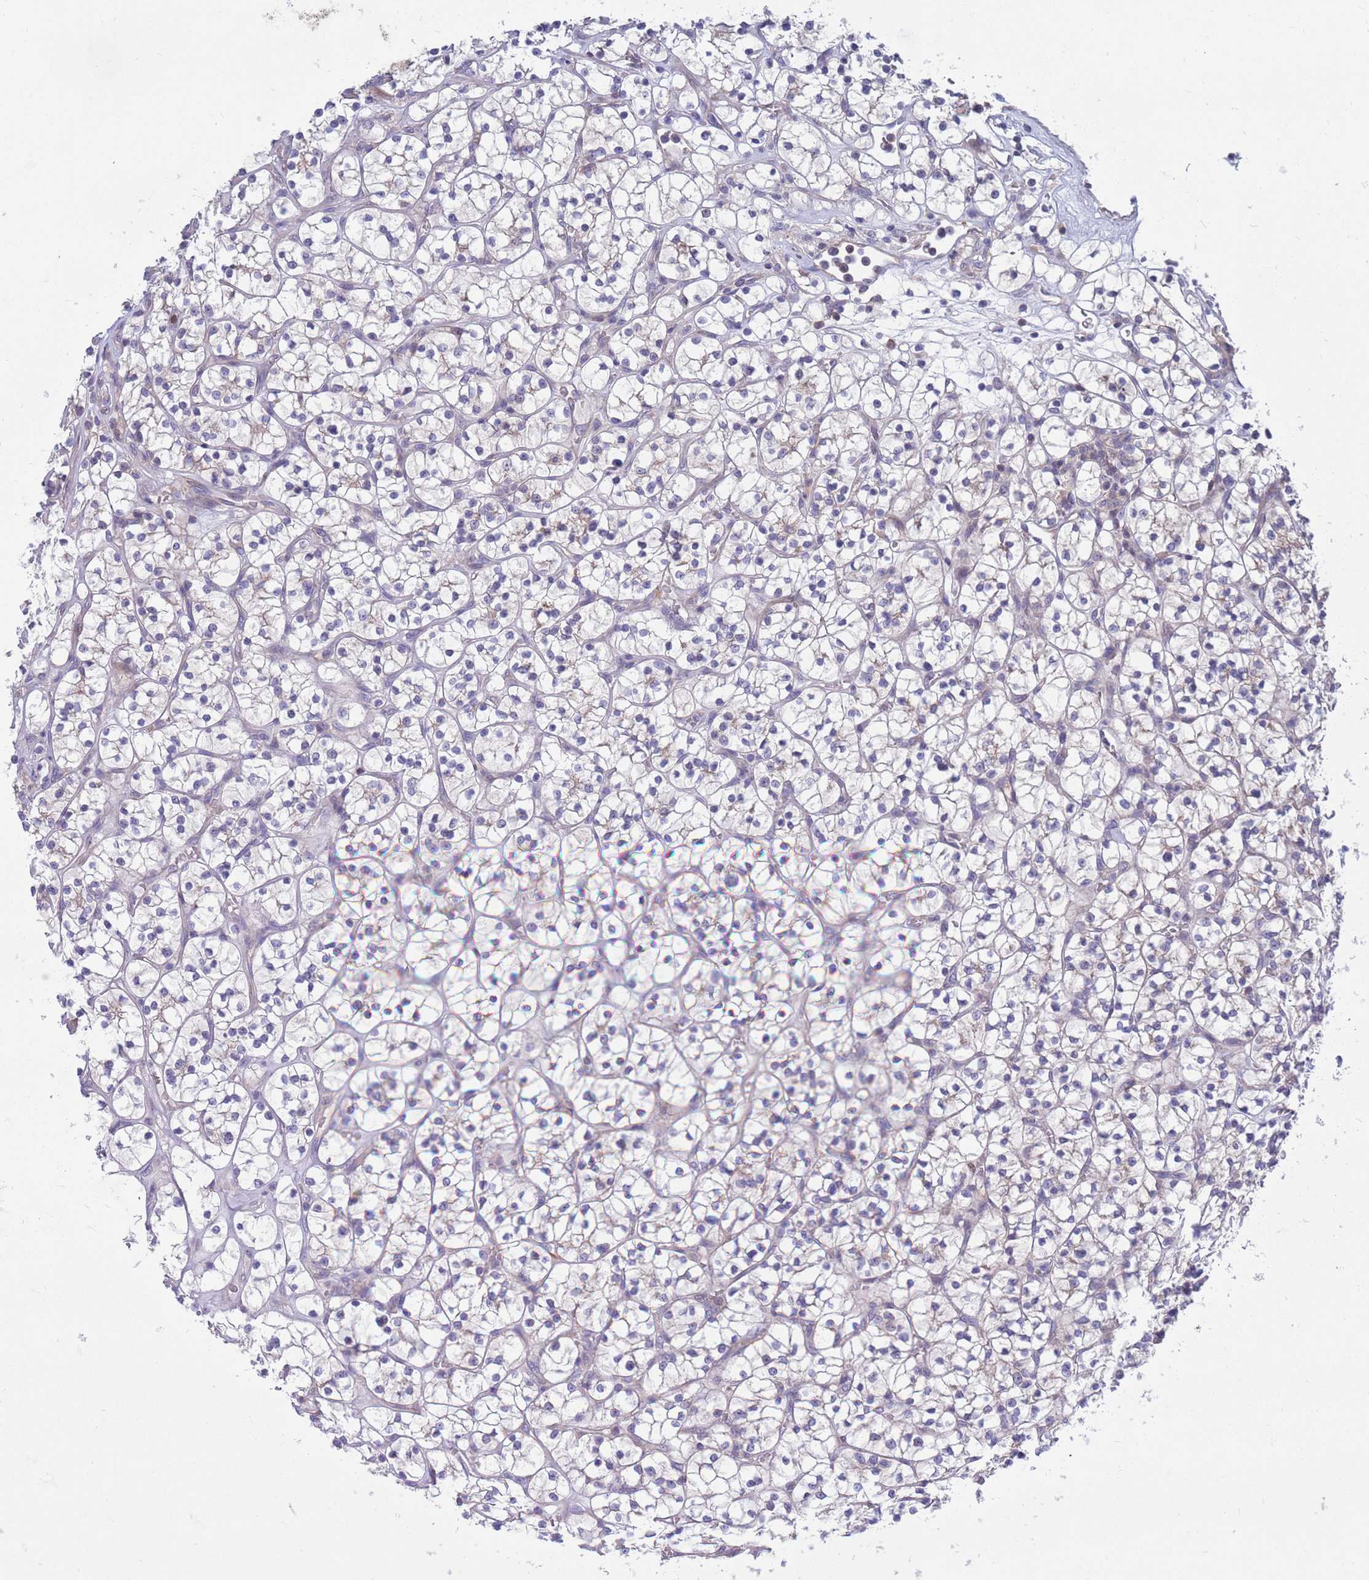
{"staining": {"intensity": "negative", "quantity": "none", "location": "none"}, "tissue": "renal cancer", "cell_type": "Tumor cells", "image_type": "cancer", "snomed": [{"axis": "morphology", "description": "Adenocarcinoma, NOS"}, {"axis": "topography", "description": "Kidney"}], "caption": "The image displays no staining of tumor cells in renal adenocarcinoma.", "gene": "KLHL29", "patient": {"sex": "female", "age": 64}}